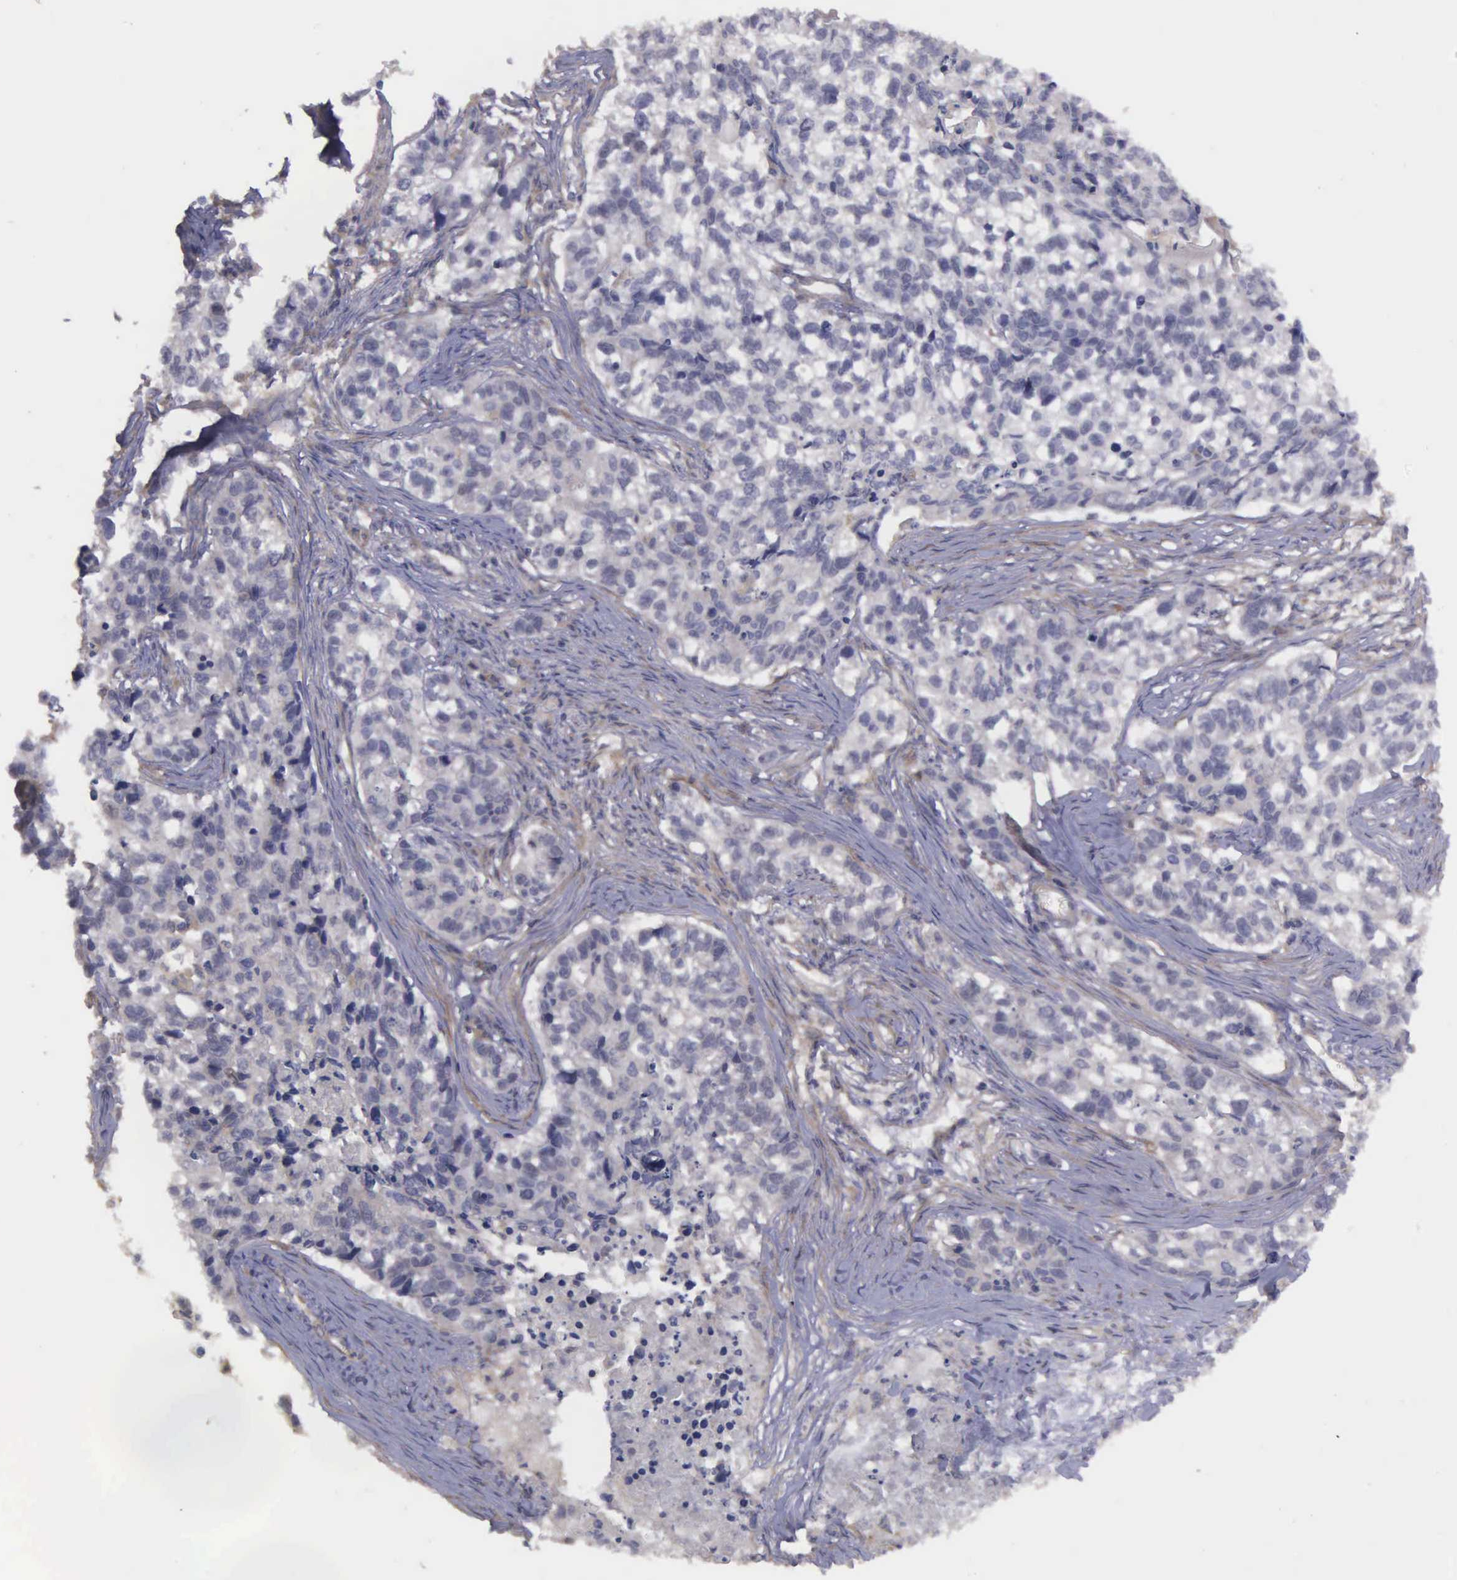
{"staining": {"intensity": "negative", "quantity": "none", "location": "none"}, "tissue": "lung cancer", "cell_type": "Tumor cells", "image_type": "cancer", "snomed": [{"axis": "morphology", "description": "Squamous cell carcinoma, NOS"}, {"axis": "topography", "description": "Lymph node"}, {"axis": "topography", "description": "Lung"}], "caption": "IHC of lung cancer shows no expression in tumor cells.", "gene": "RTL10", "patient": {"sex": "male", "age": 74}}